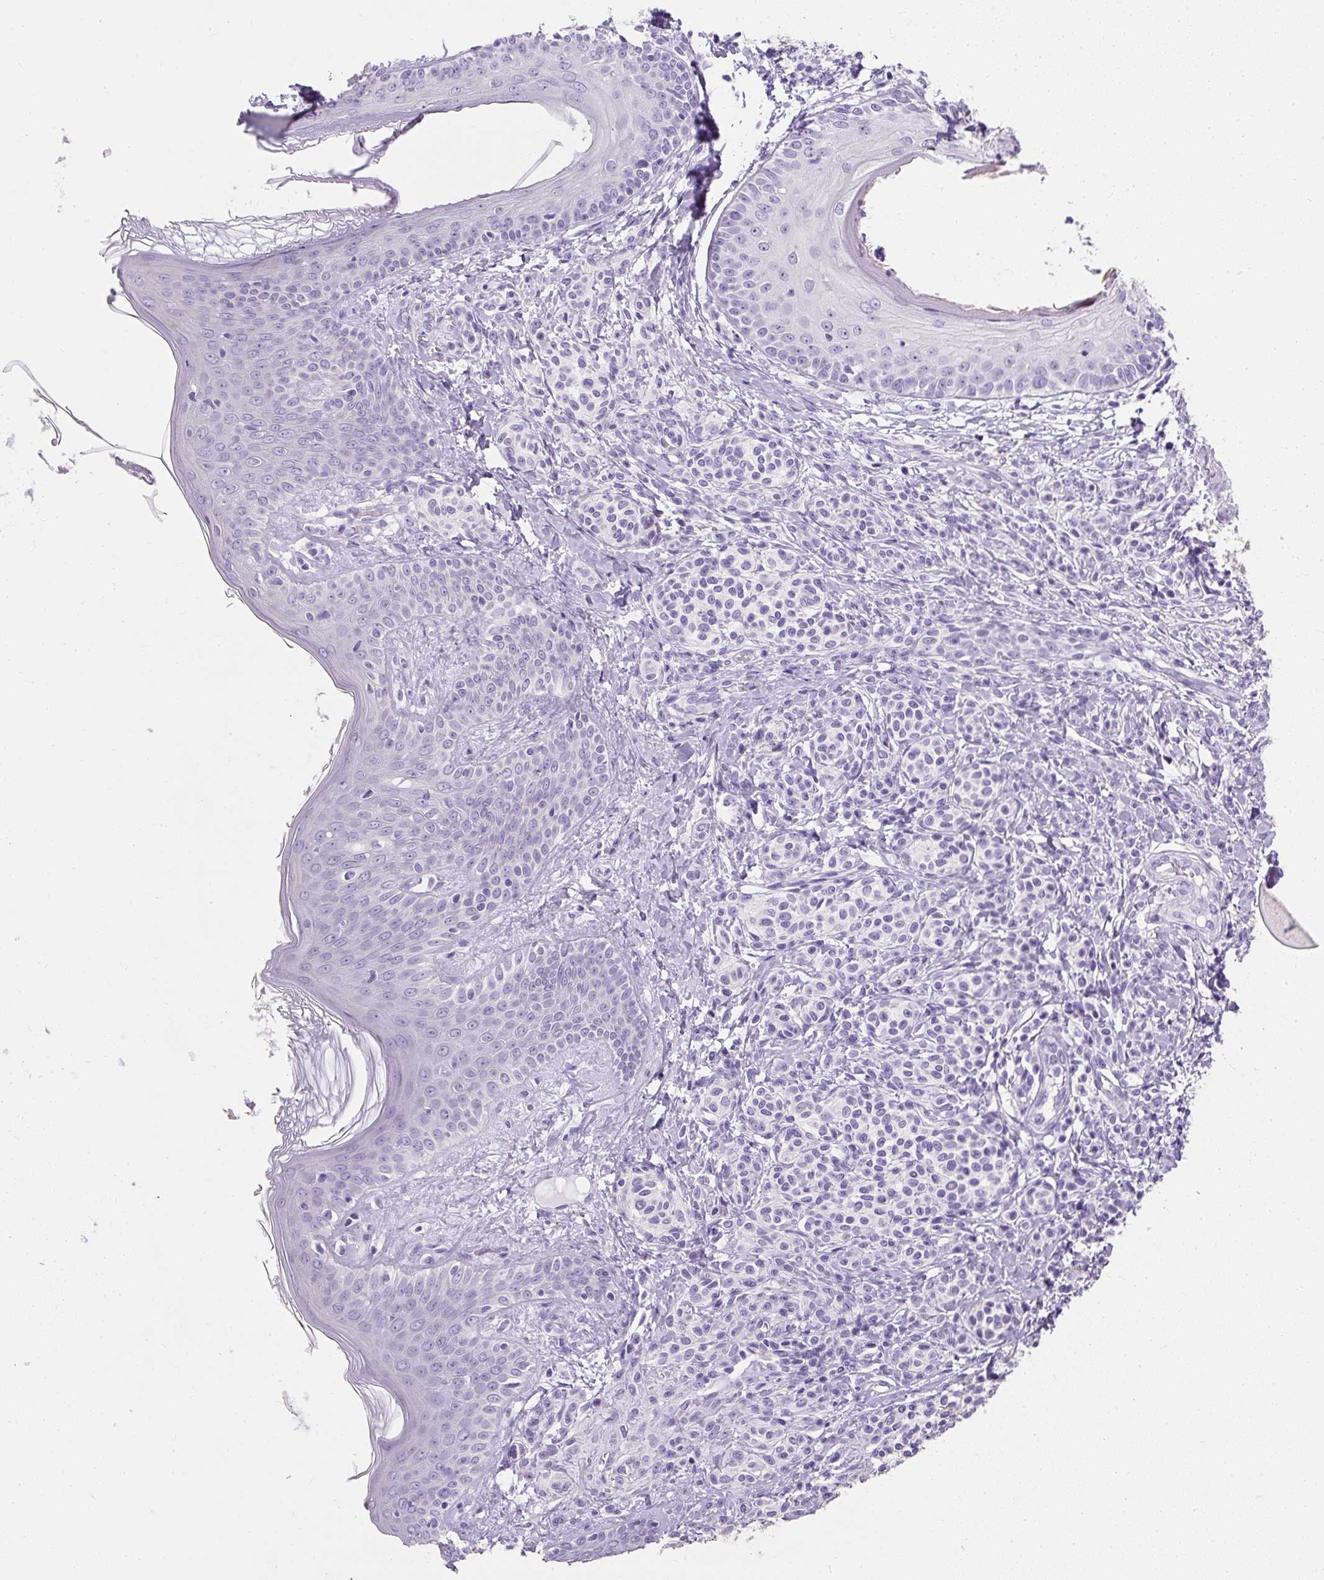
{"staining": {"intensity": "negative", "quantity": "none", "location": "none"}, "tissue": "skin", "cell_type": "Fibroblasts", "image_type": "normal", "snomed": [{"axis": "morphology", "description": "Normal tissue, NOS"}, {"axis": "topography", "description": "Skin"}], "caption": "Immunohistochemistry (IHC) of normal skin demonstrates no expression in fibroblasts.", "gene": "C2CD4C", "patient": {"sex": "male", "age": 16}}